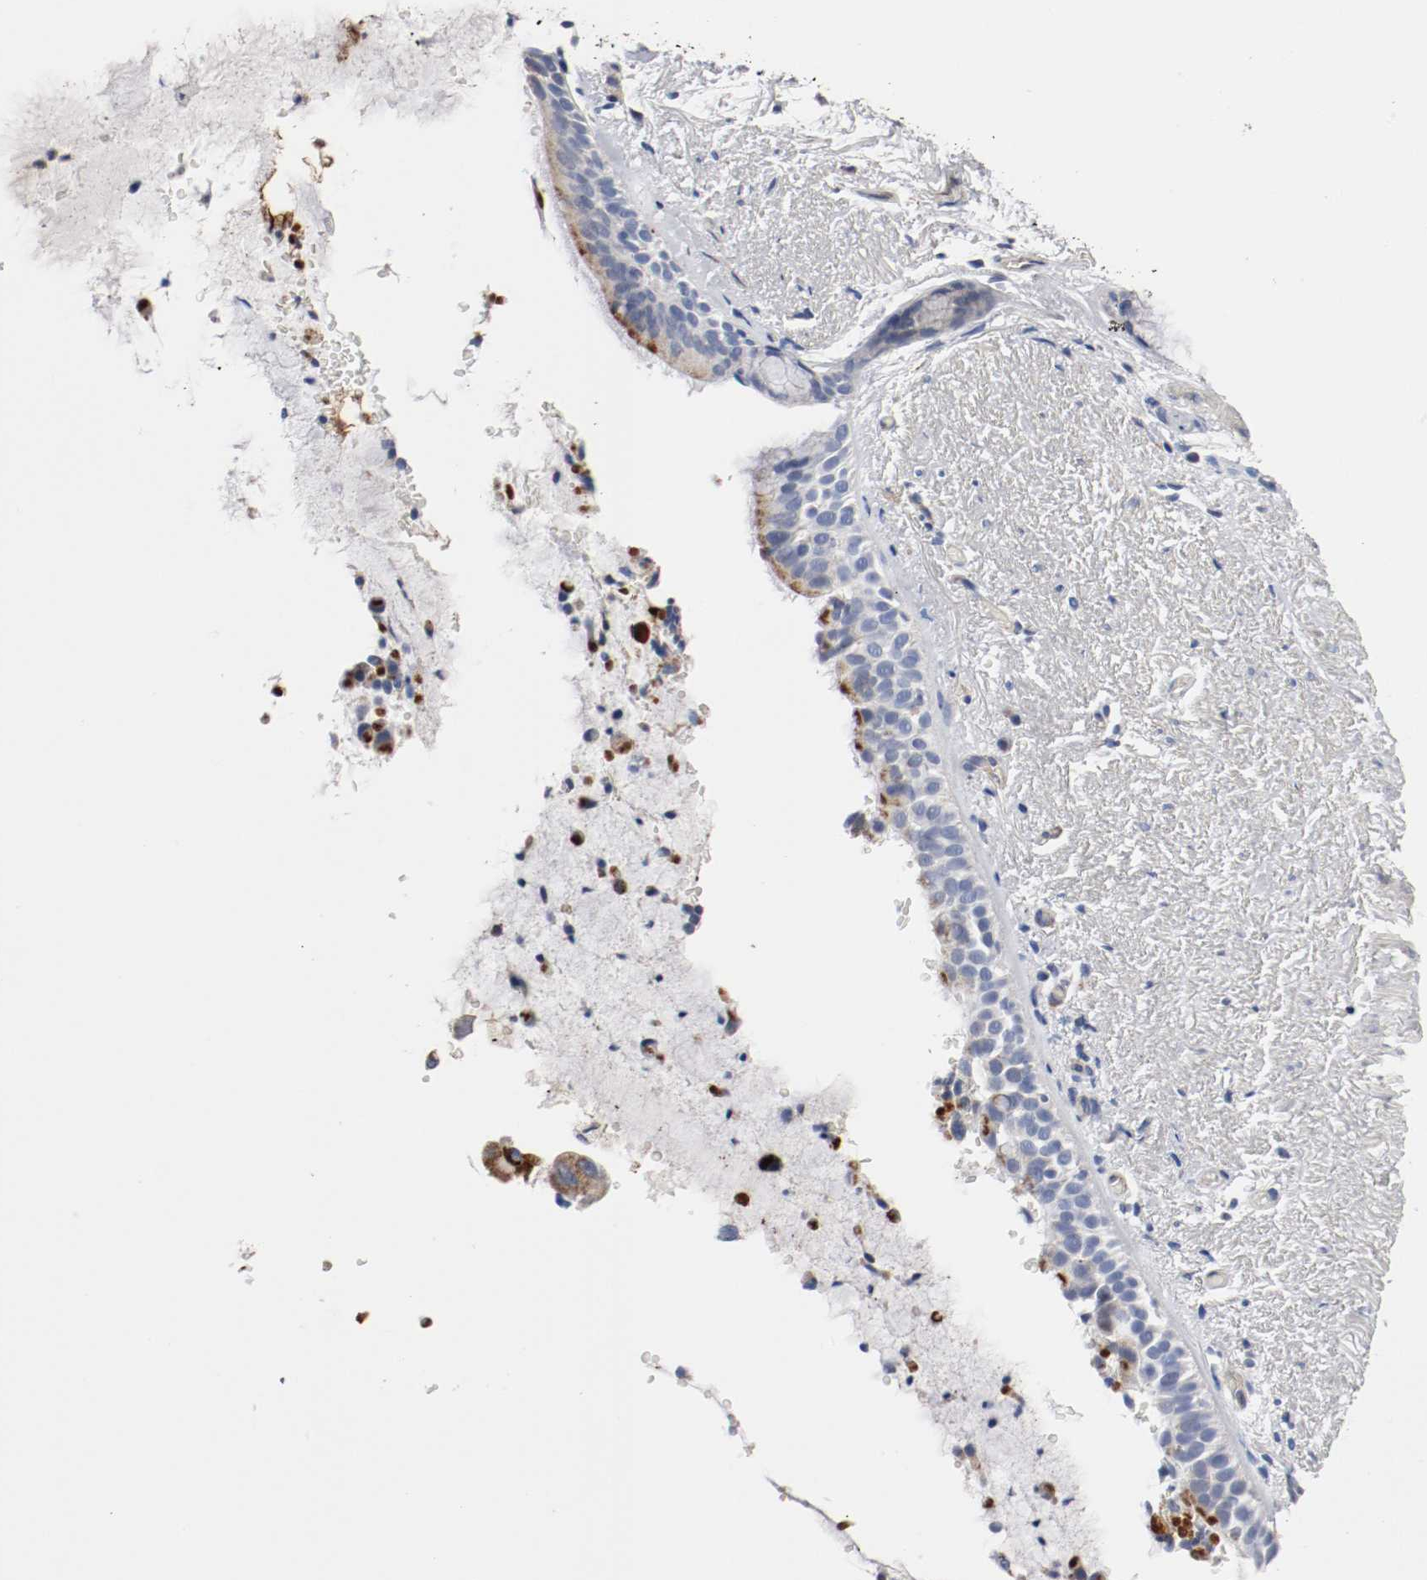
{"staining": {"intensity": "moderate", "quantity": "25%-75%", "location": "cytoplasmic/membranous"}, "tissue": "bronchus", "cell_type": "Respiratory epithelial cells", "image_type": "normal", "snomed": [{"axis": "morphology", "description": "Normal tissue, NOS"}, {"axis": "topography", "description": "Bronchus"}], "caption": "Immunohistochemistry histopathology image of benign human bronchus stained for a protein (brown), which exhibits medium levels of moderate cytoplasmic/membranous expression in approximately 25%-75% of respiratory epithelial cells.", "gene": "TUBD1", "patient": {"sex": "female", "age": 54}}